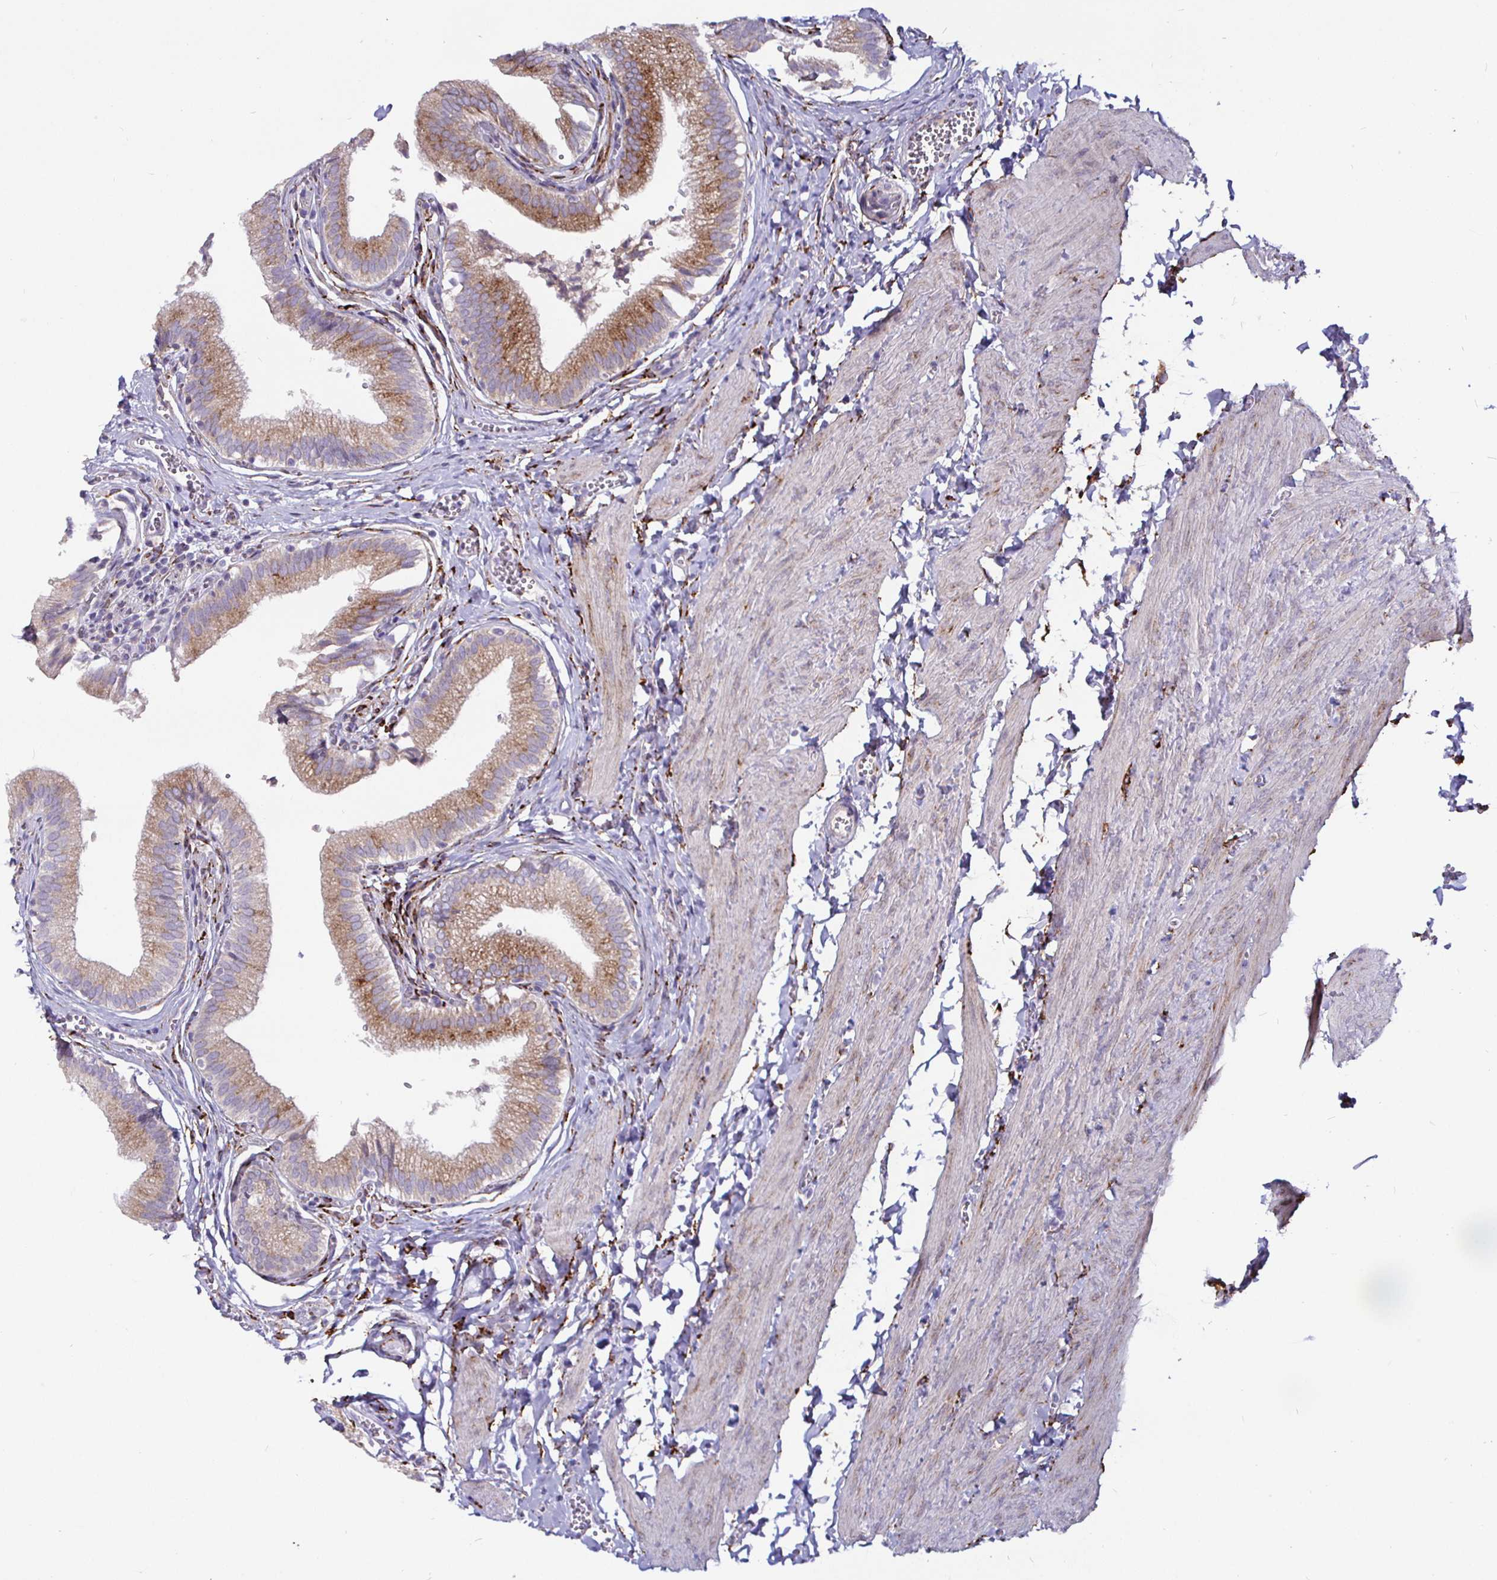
{"staining": {"intensity": "strong", "quantity": ">75%", "location": "cytoplasmic/membranous"}, "tissue": "gallbladder", "cell_type": "Glandular cells", "image_type": "normal", "snomed": [{"axis": "morphology", "description": "Normal tissue, NOS"}, {"axis": "topography", "description": "Gallbladder"}, {"axis": "topography", "description": "Peripheral nerve tissue"}], "caption": "Immunohistochemical staining of benign human gallbladder reveals >75% levels of strong cytoplasmic/membranous protein positivity in about >75% of glandular cells. (Stains: DAB (3,3'-diaminobenzidine) in brown, nuclei in blue, Microscopy: brightfield microscopy at high magnification).", "gene": "P4HA2", "patient": {"sex": "male", "age": 17}}